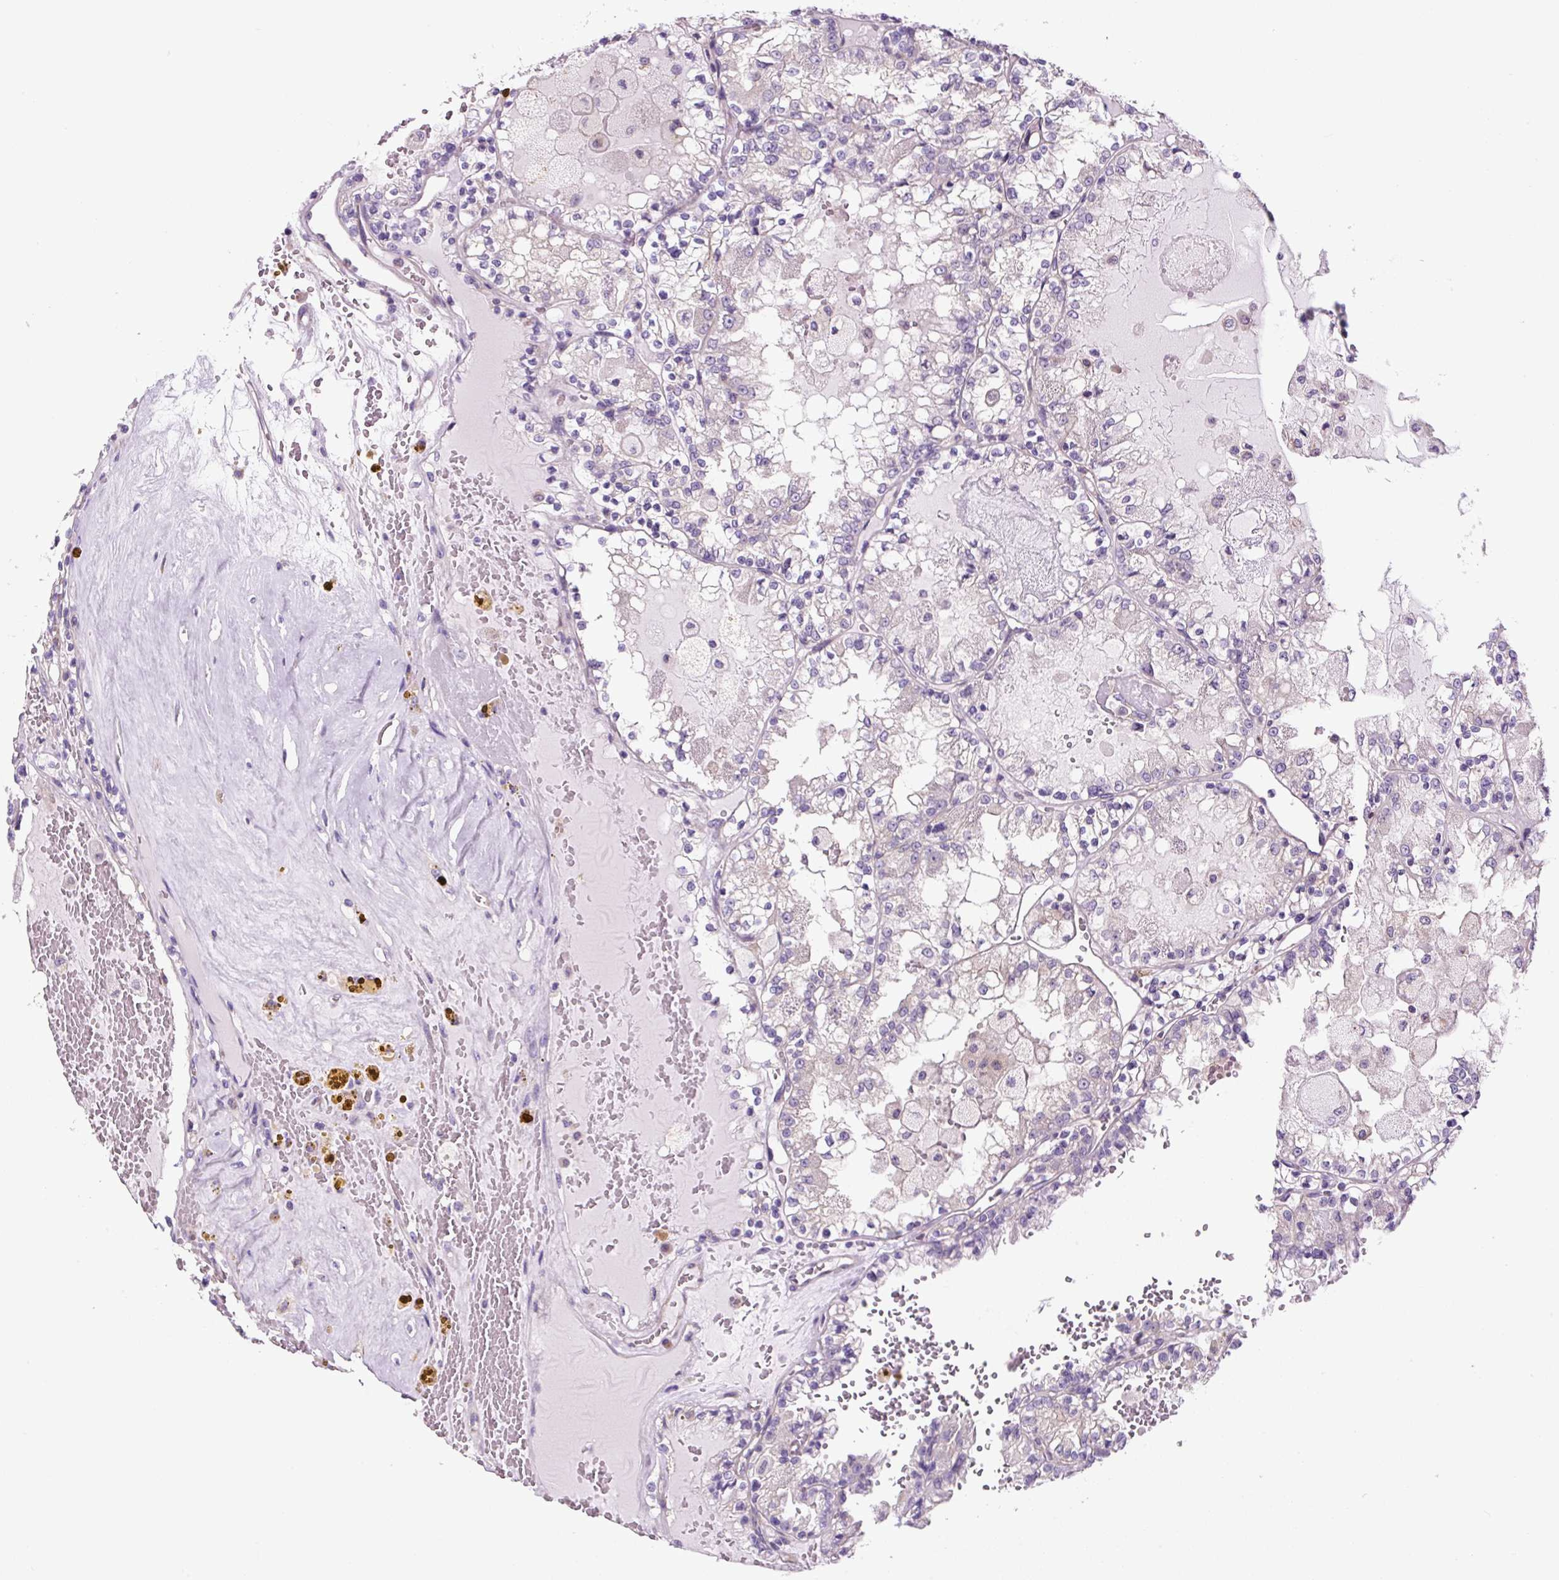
{"staining": {"intensity": "negative", "quantity": "none", "location": "none"}, "tissue": "renal cancer", "cell_type": "Tumor cells", "image_type": "cancer", "snomed": [{"axis": "morphology", "description": "Adenocarcinoma, NOS"}, {"axis": "topography", "description": "Kidney"}], "caption": "Adenocarcinoma (renal) was stained to show a protein in brown. There is no significant positivity in tumor cells. (DAB (3,3'-diaminobenzidine) immunohistochemistry (IHC), high magnification).", "gene": "GORASP1", "patient": {"sex": "female", "age": 56}}